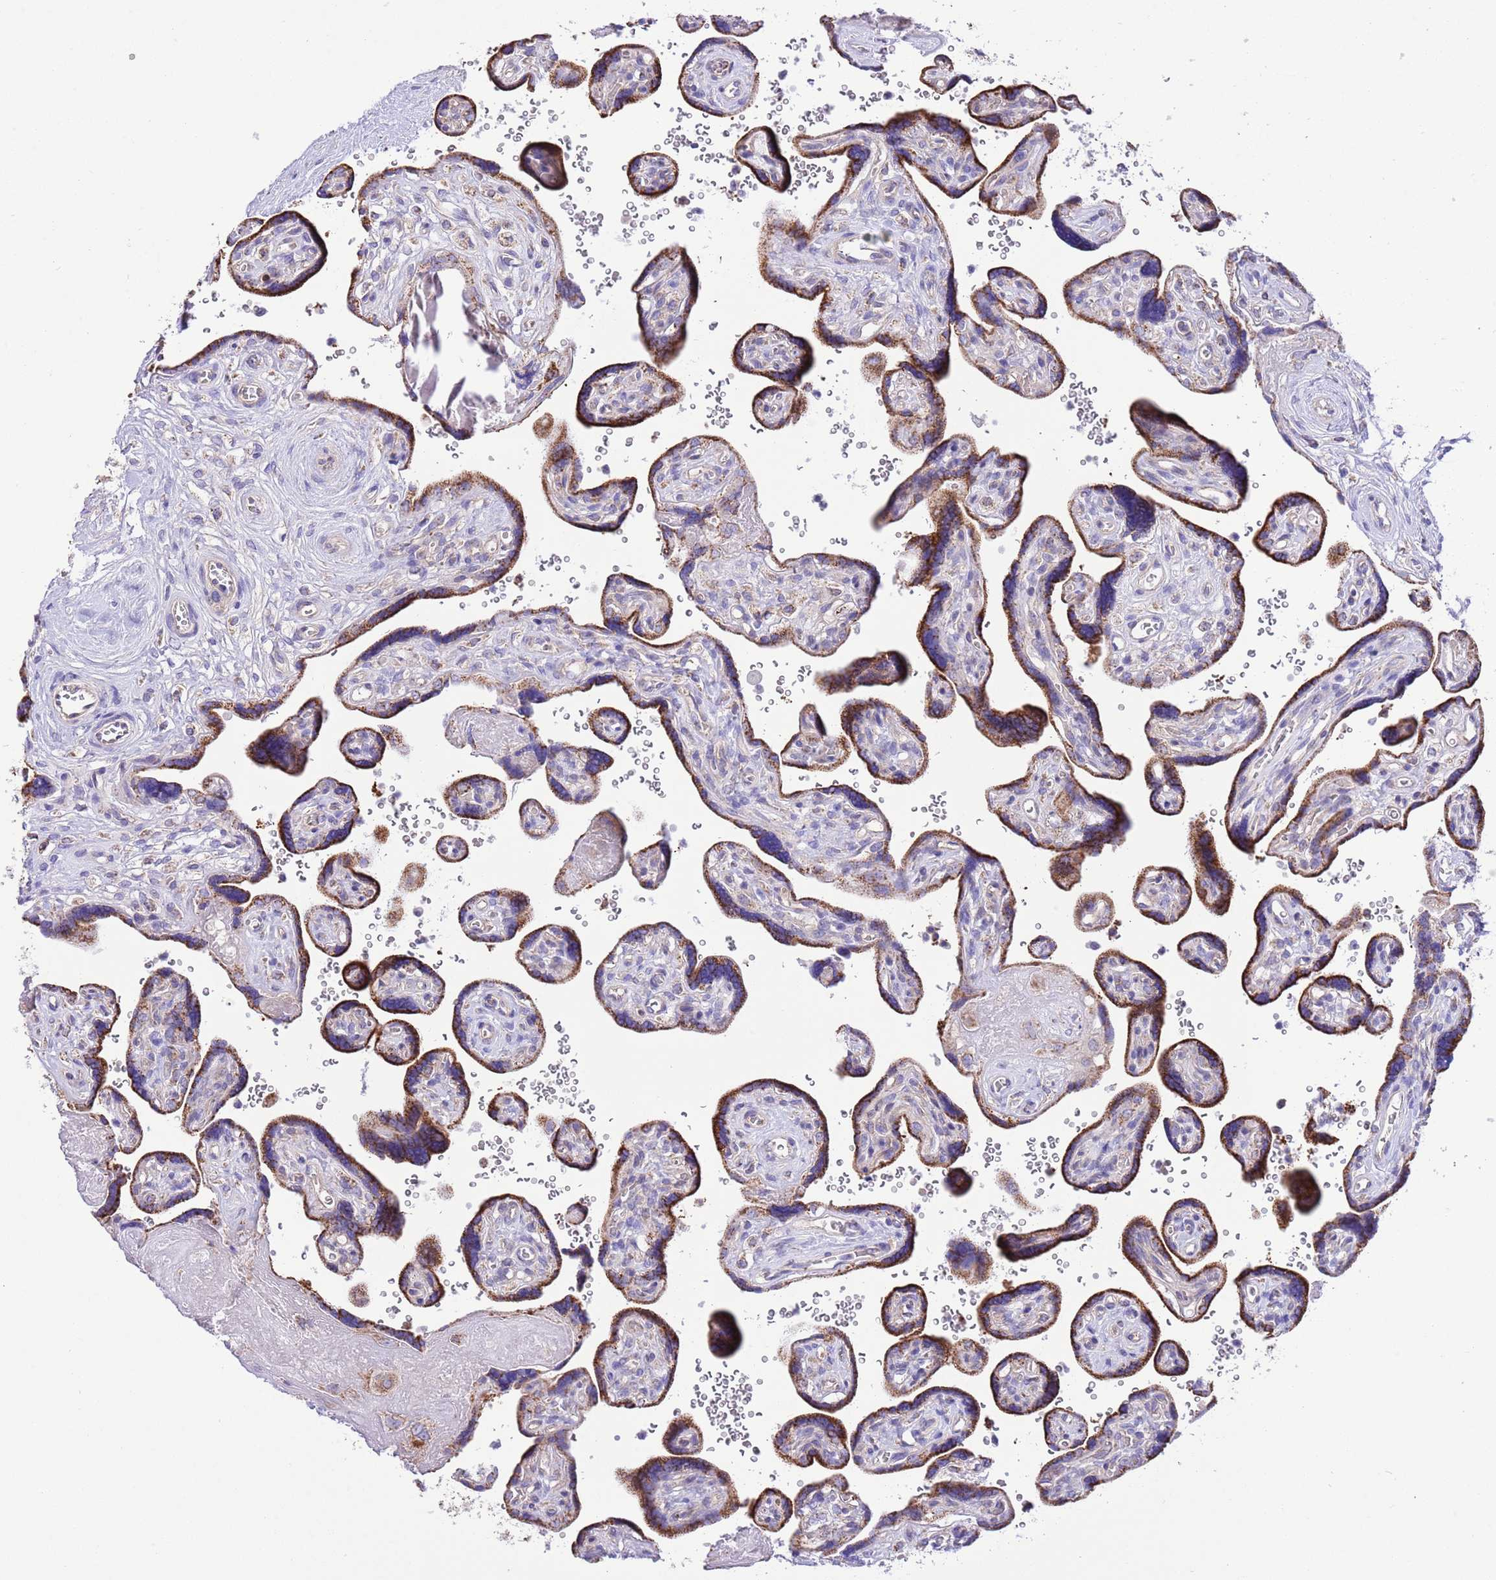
{"staining": {"intensity": "strong", "quantity": ">75%", "location": "cytoplasmic/membranous"}, "tissue": "placenta", "cell_type": "Trophoblastic cells", "image_type": "normal", "snomed": [{"axis": "morphology", "description": "Normal tissue, NOS"}, {"axis": "topography", "description": "Placenta"}], "caption": "IHC (DAB (3,3'-diaminobenzidine)) staining of unremarkable placenta displays strong cytoplasmic/membranous protein expression in about >75% of trophoblastic cells. Nuclei are stained in blue.", "gene": "SS18L2", "patient": {"sex": "female", "age": 39}}